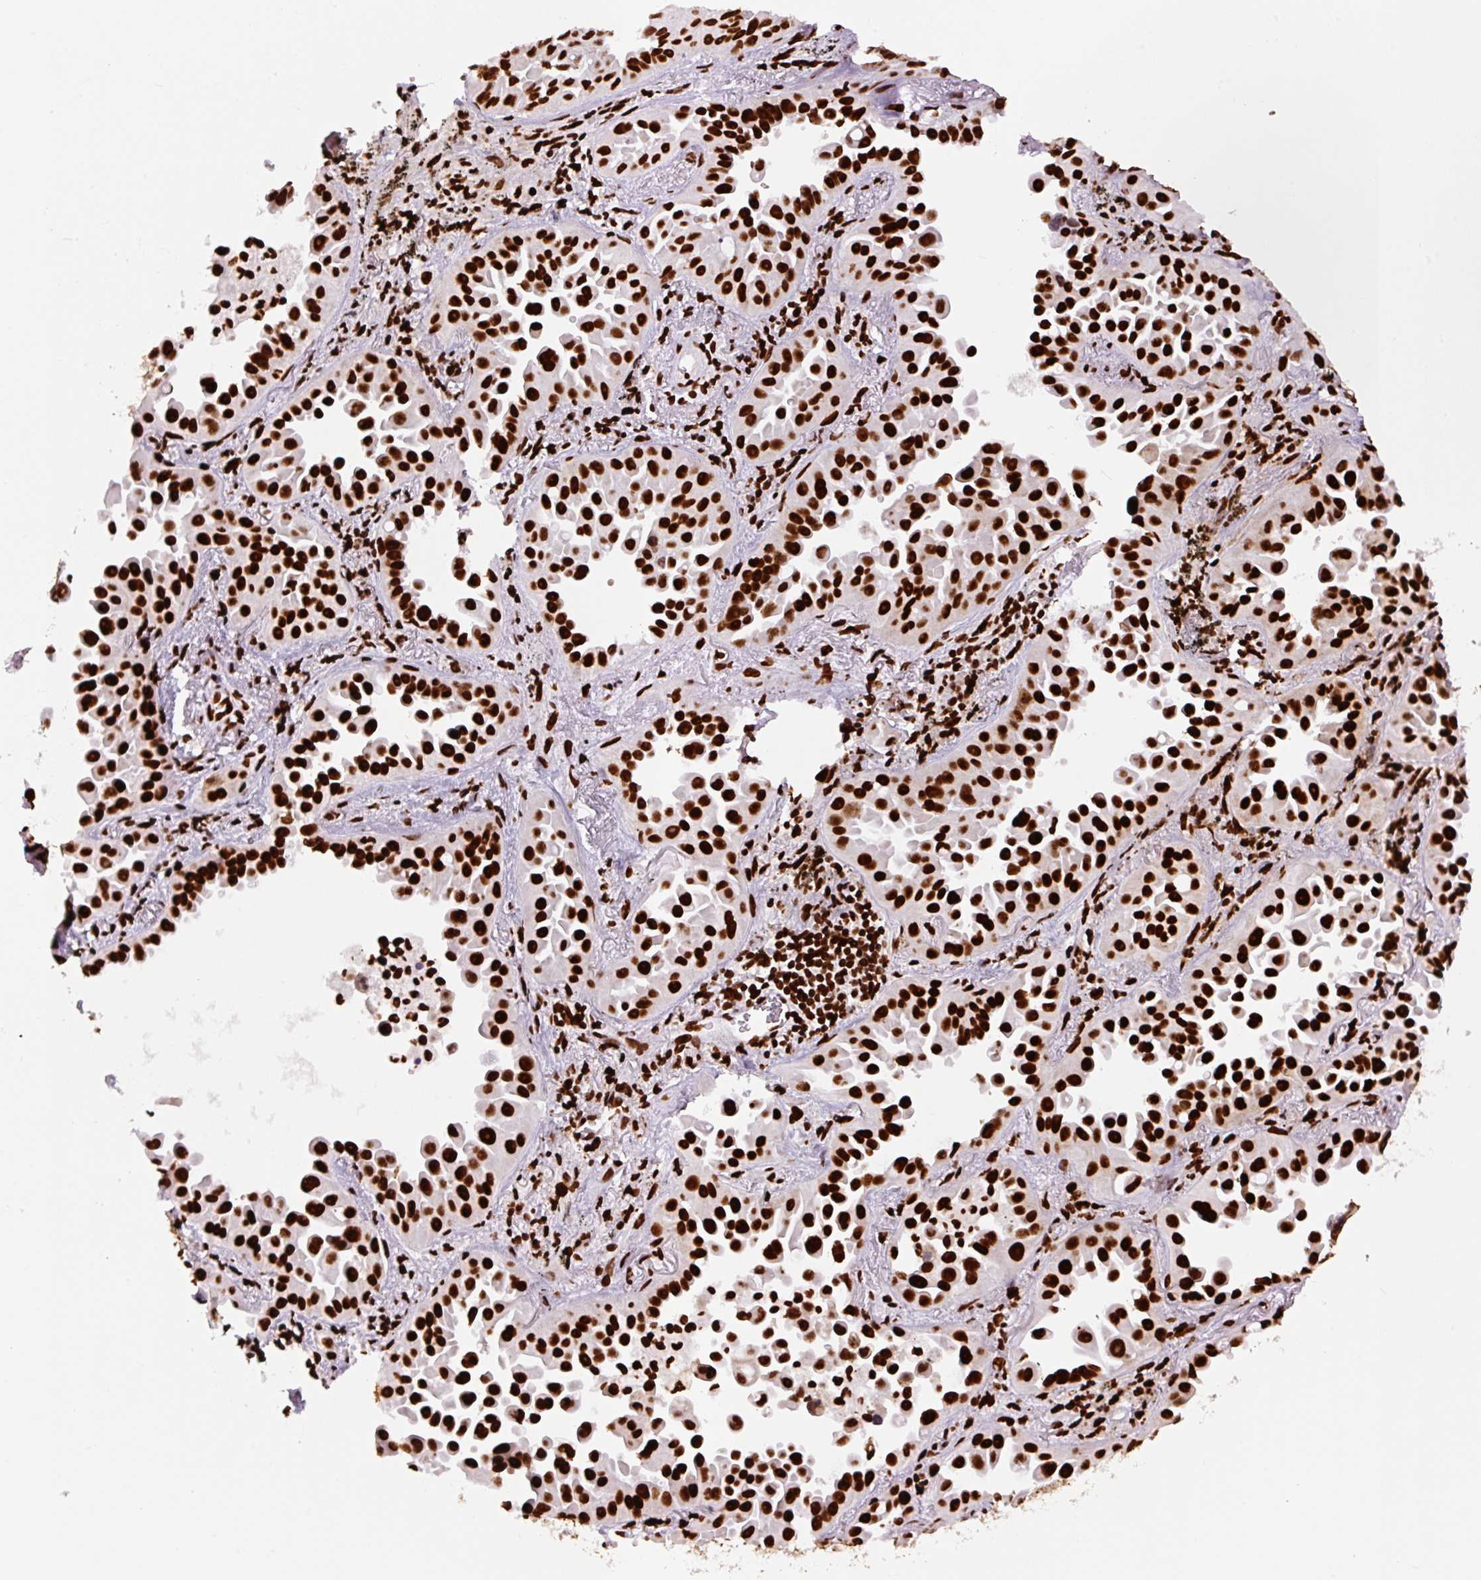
{"staining": {"intensity": "strong", "quantity": ">75%", "location": "nuclear"}, "tissue": "lung cancer", "cell_type": "Tumor cells", "image_type": "cancer", "snomed": [{"axis": "morphology", "description": "Adenocarcinoma, NOS"}, {"axis": "topography", "description": "Lung"}], "caption": "A high amount of strong nuclear staining is present in approximately >75% of tumor cells in lung adenocarcinoma tissue. Using DAB (brown) and hematoxylin (blue) stains, captured at high magnification using brightfield microscopy.", "gene": "FUS", "patient": {"sex": "male", "age": 68}}